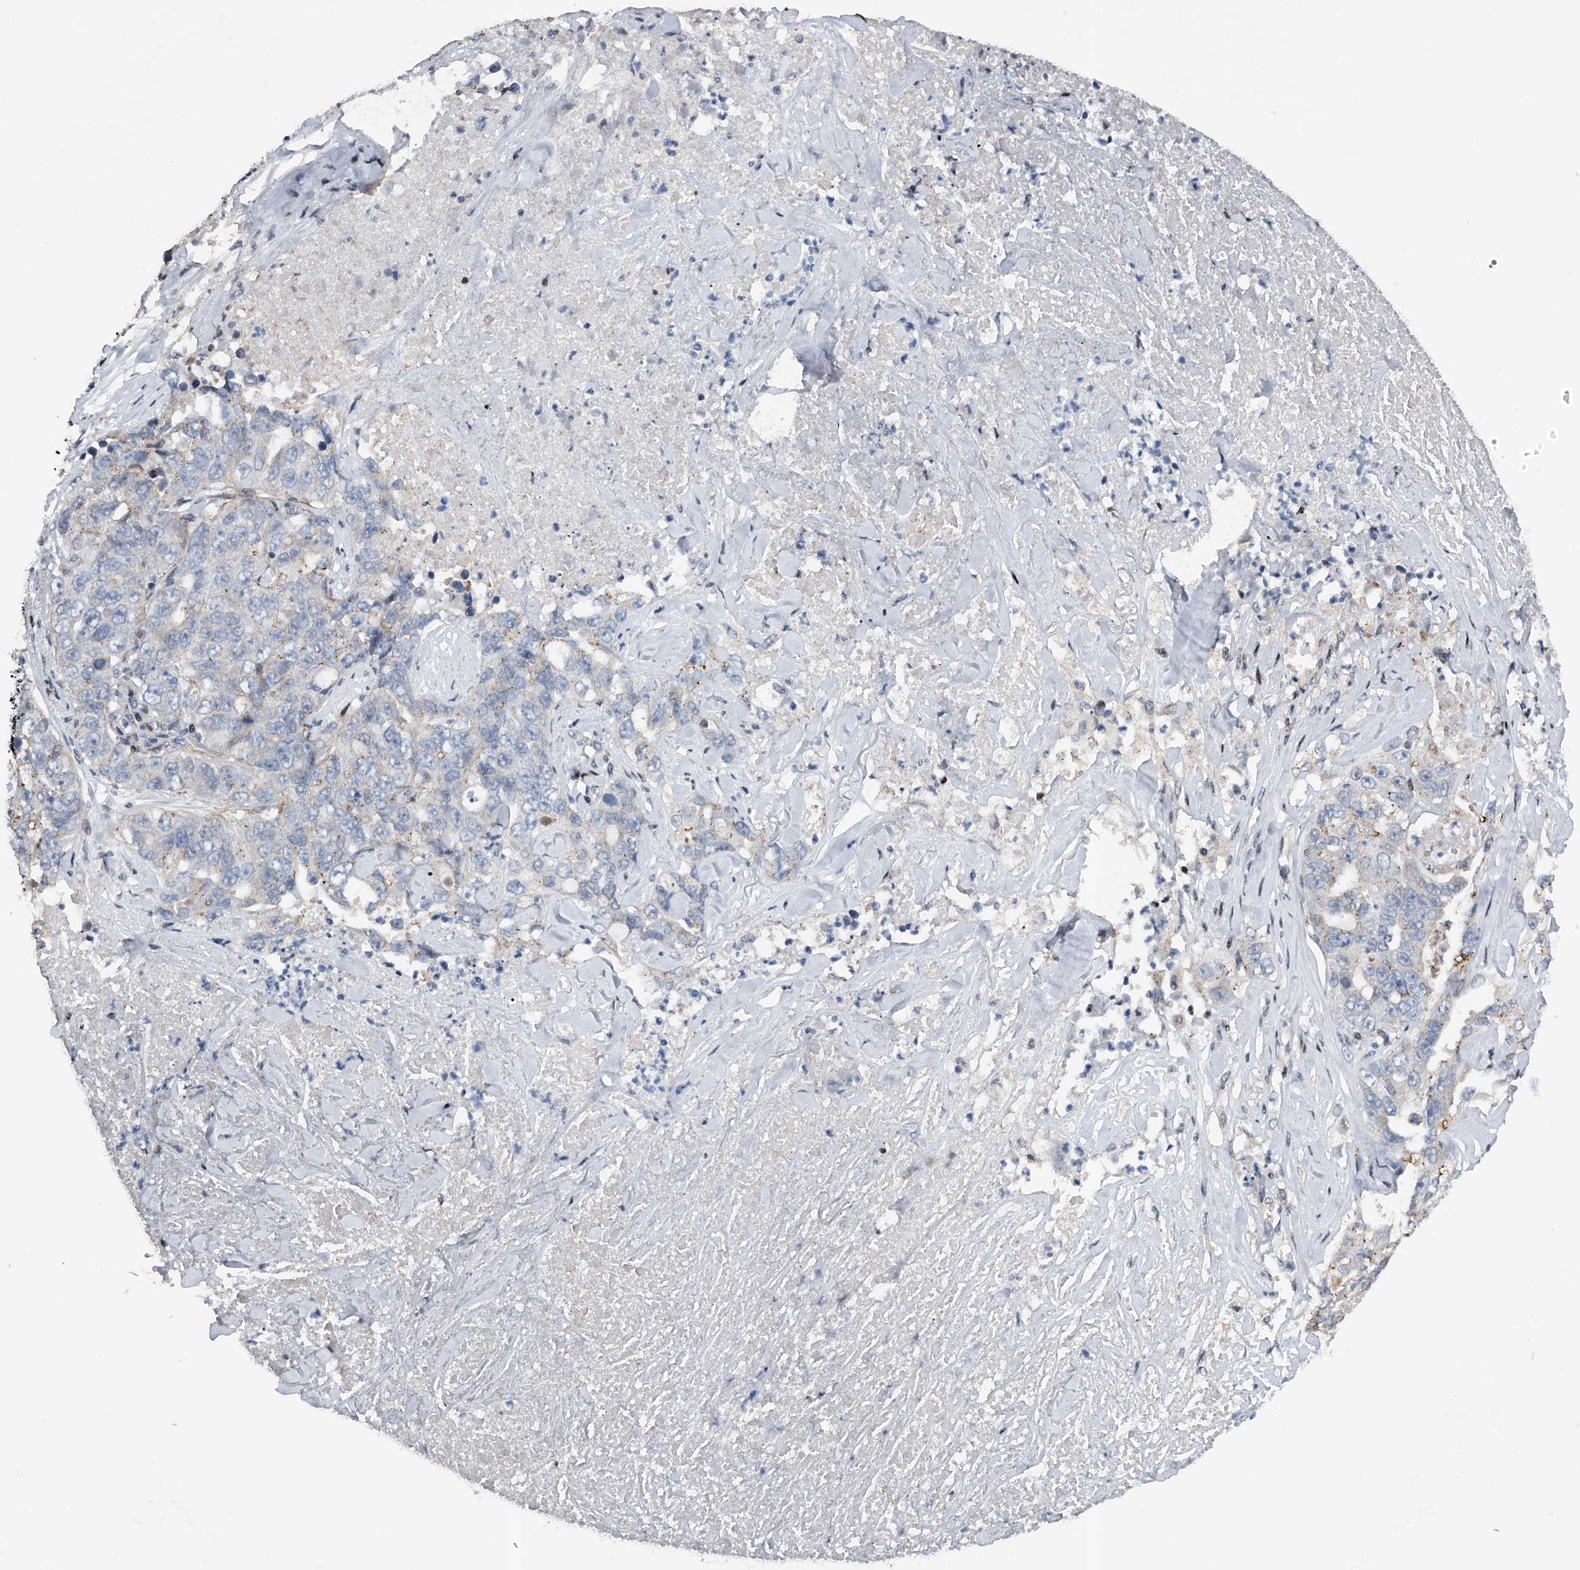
{"staining": {"intensity": "negative", "quantity": "none", "location": "none"}, "tissue": "lung cancer", "cell_type": "Tumor cells", "image_type": "cancer", "snomed": [{"axis": "morphology", "description": "Adenocarcinoma, NOS"}, {"axis": "topography", "description": "Lung"}], "caption": "This is an immunohistochemistry (IHC) image of adenocarcinoma (lung). There is no expression in tumor cells.", "gene": "RWDD2A", "patient": {"sex": "female", "age": 51}}